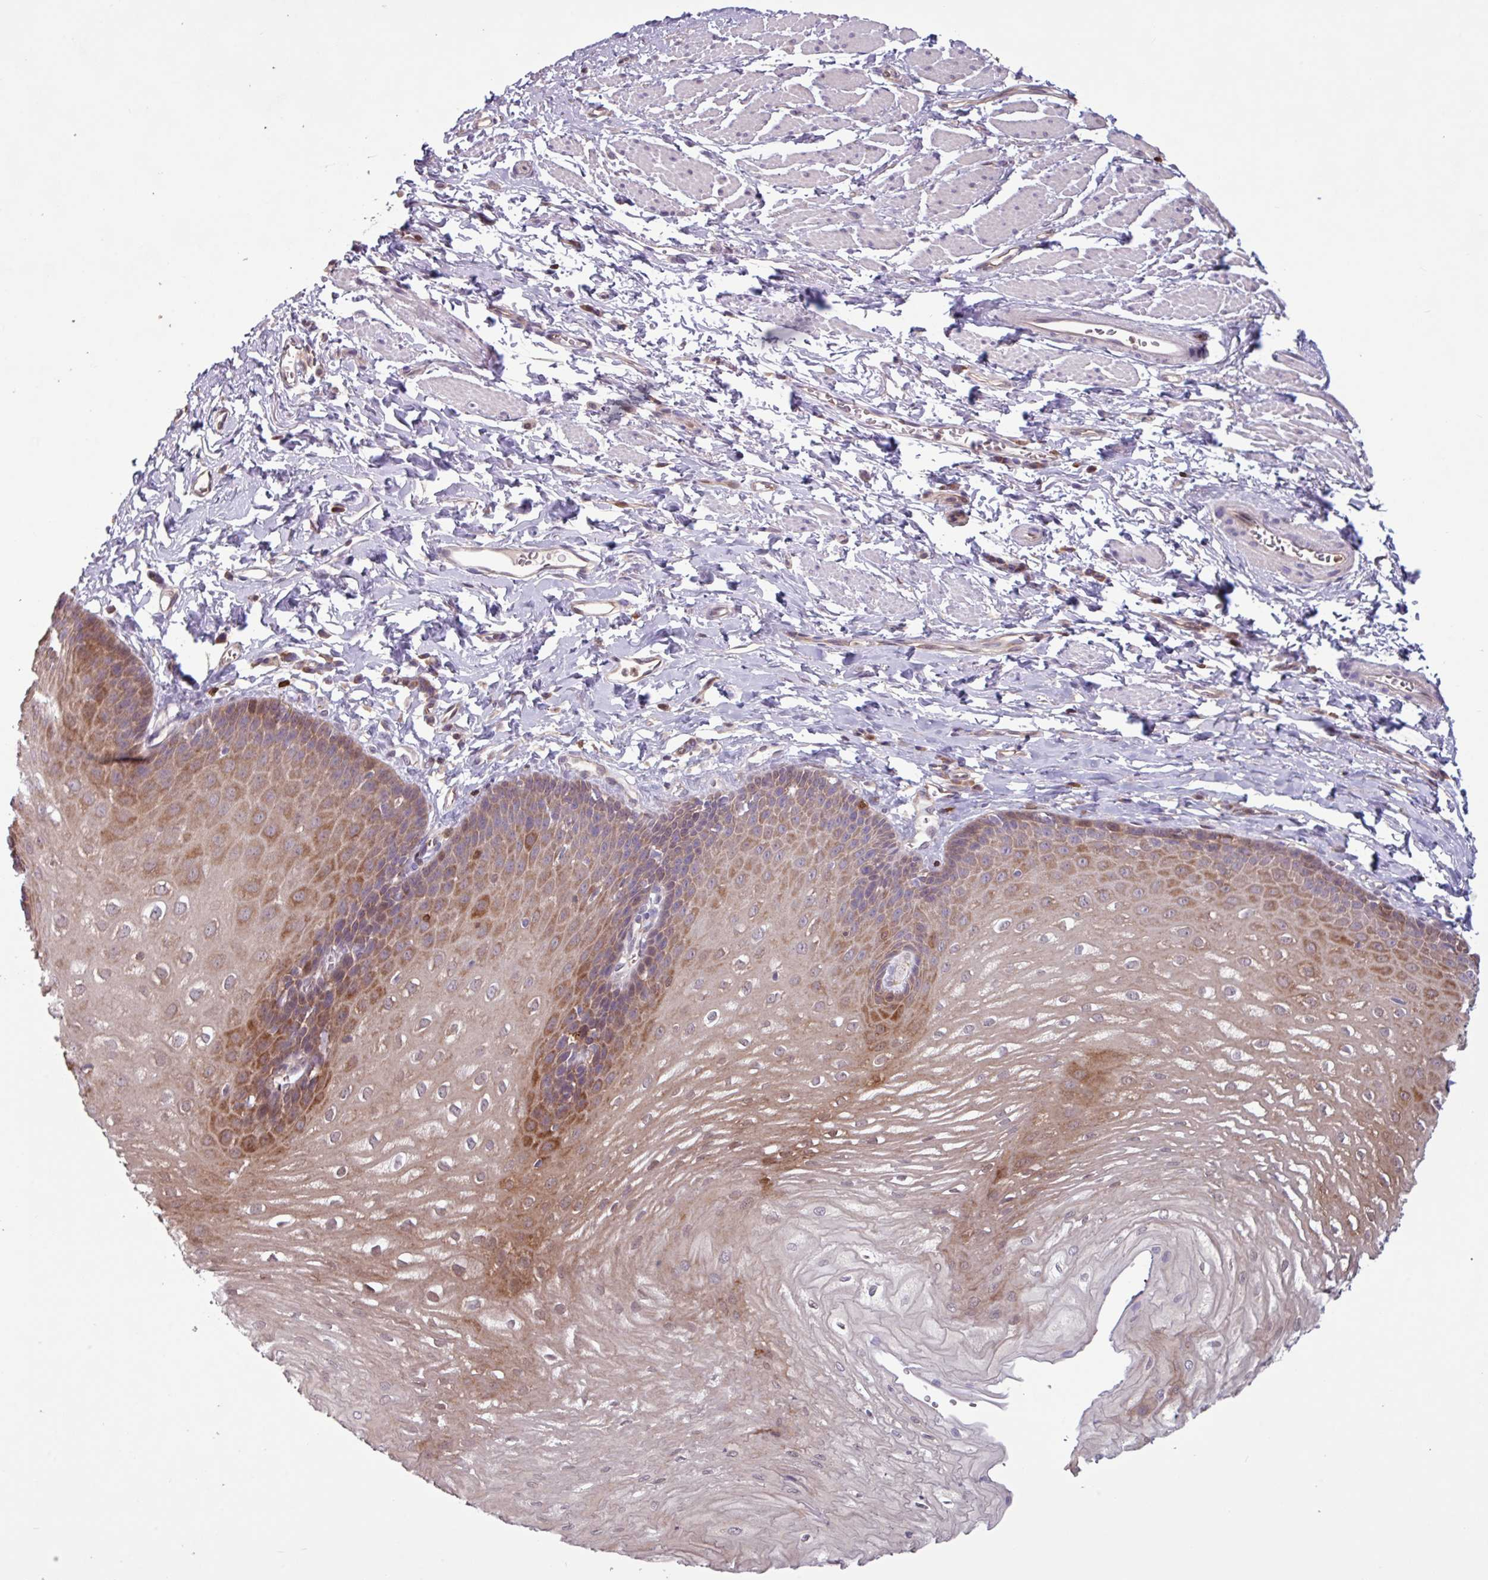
{"staining": {"intensity": "moderate", "quantity": ">75%", "location": "cytoplasmic/membranous,nuclear"}, "tissue": "esophagus", "cell_type": "Squamous epithelial cells", "image_type": "normal", "snomed": [{"axis": "morphology", "description": "Normal tissue, NOS"}, {"axis": "topography", "description": "Esophagus"}], "caption": "An image of esophagus stained for a protein shows moderate cytoplasmic/membranous,nuclear brown staining in squamous epithelial cells.", "gene": "SEC61G", "patient": {"sex": "male", "age": 70}}